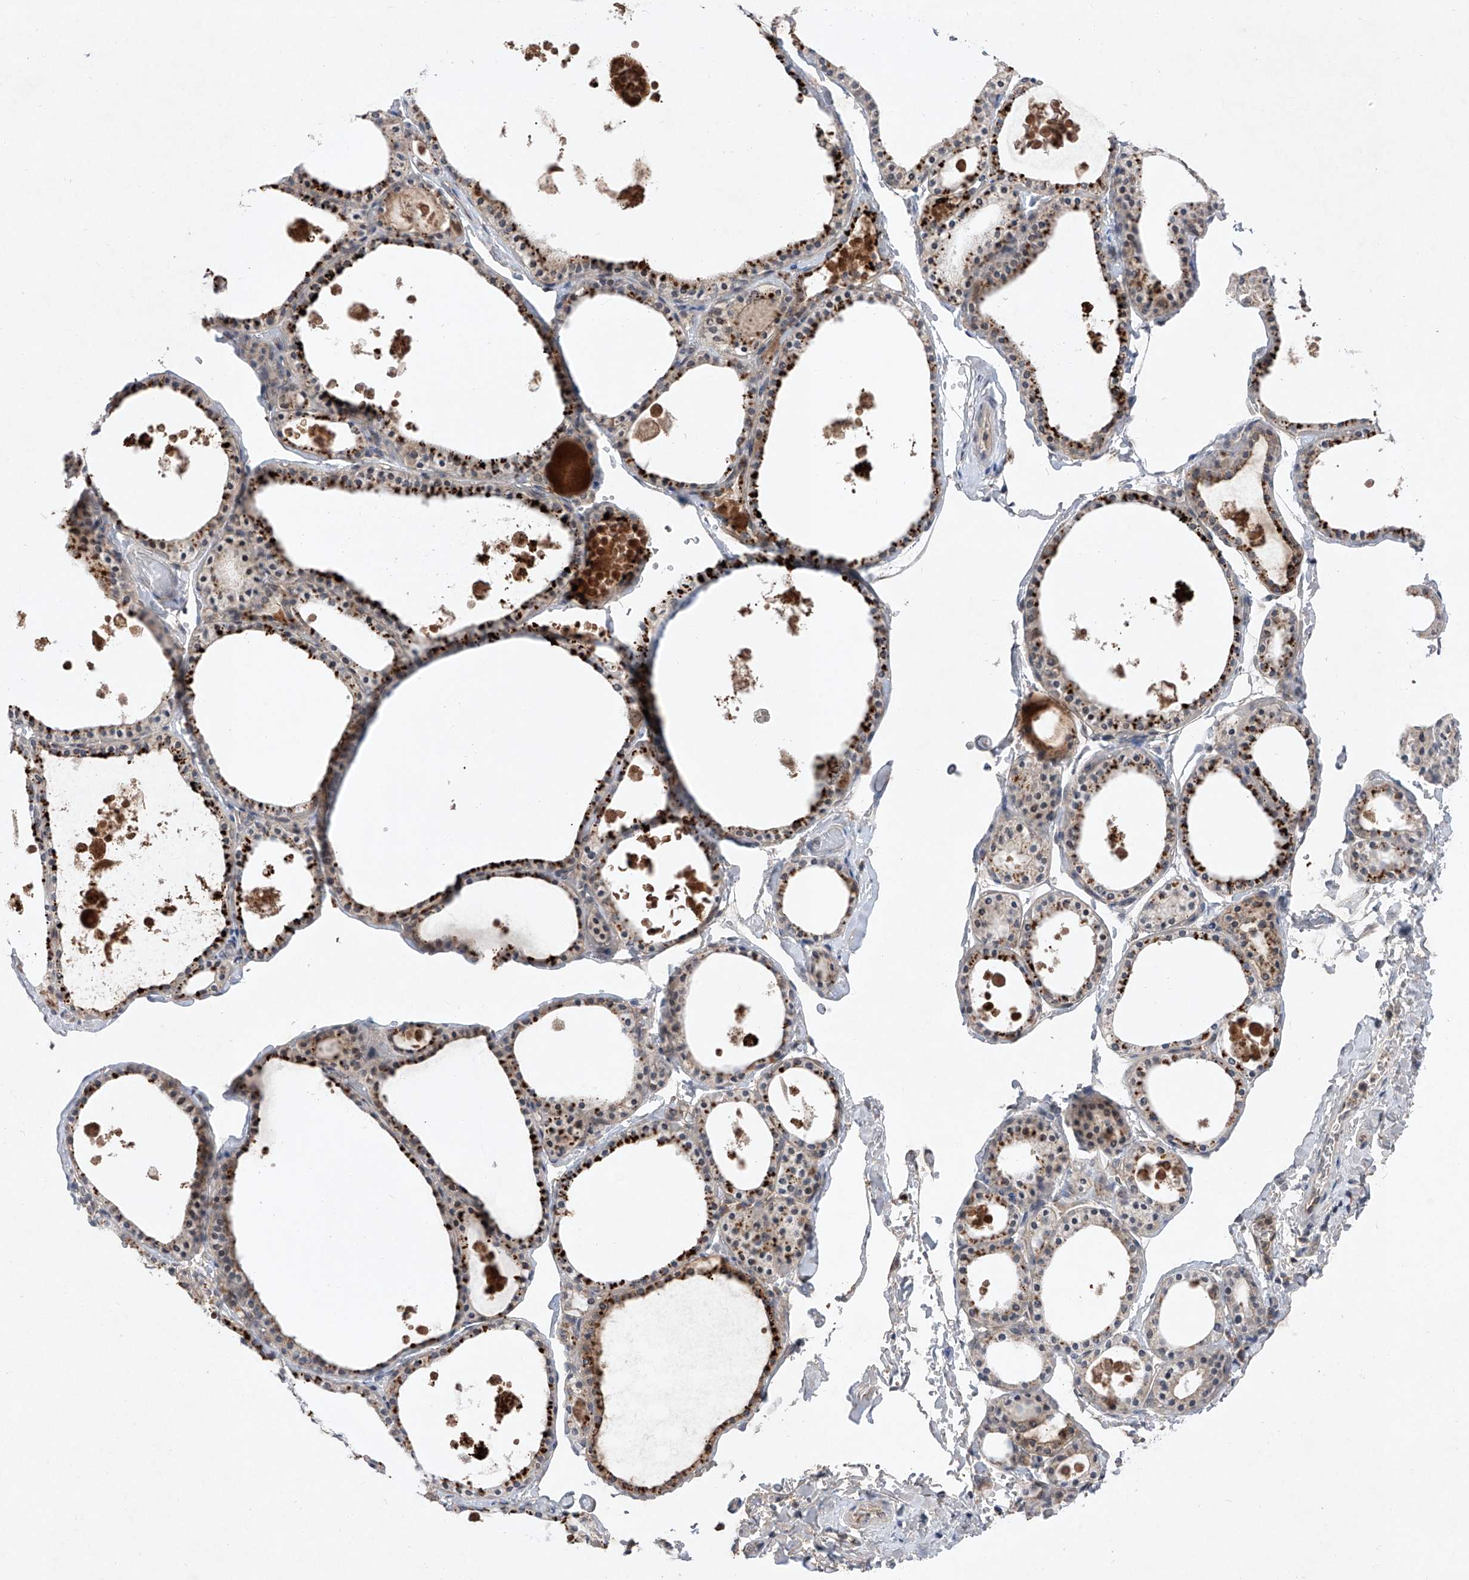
{"staining": {"intensity": "strong", "quantity": ">75%", "location": "cytoplasmic/membranous"}, "tissue": "thyroid gland", "cell_type": "Glandular cells", "image_type": "normal", "snomed": [{"axis": "morphology", "description": "Normal tissue, NOS"}, {"axis": "topography", "description": "Thyroid gland"}], "caption": "IHC of unremarkable human thyroid gland exhibits high levels of strong cytoplasmic/membranous expression in approximately >75% of glandular cells. (brown staining indicates protein expression, while blue staining denotes nuclei).", "gene": "FAM135A", "patient": {"sex": "male", "age": 56}}